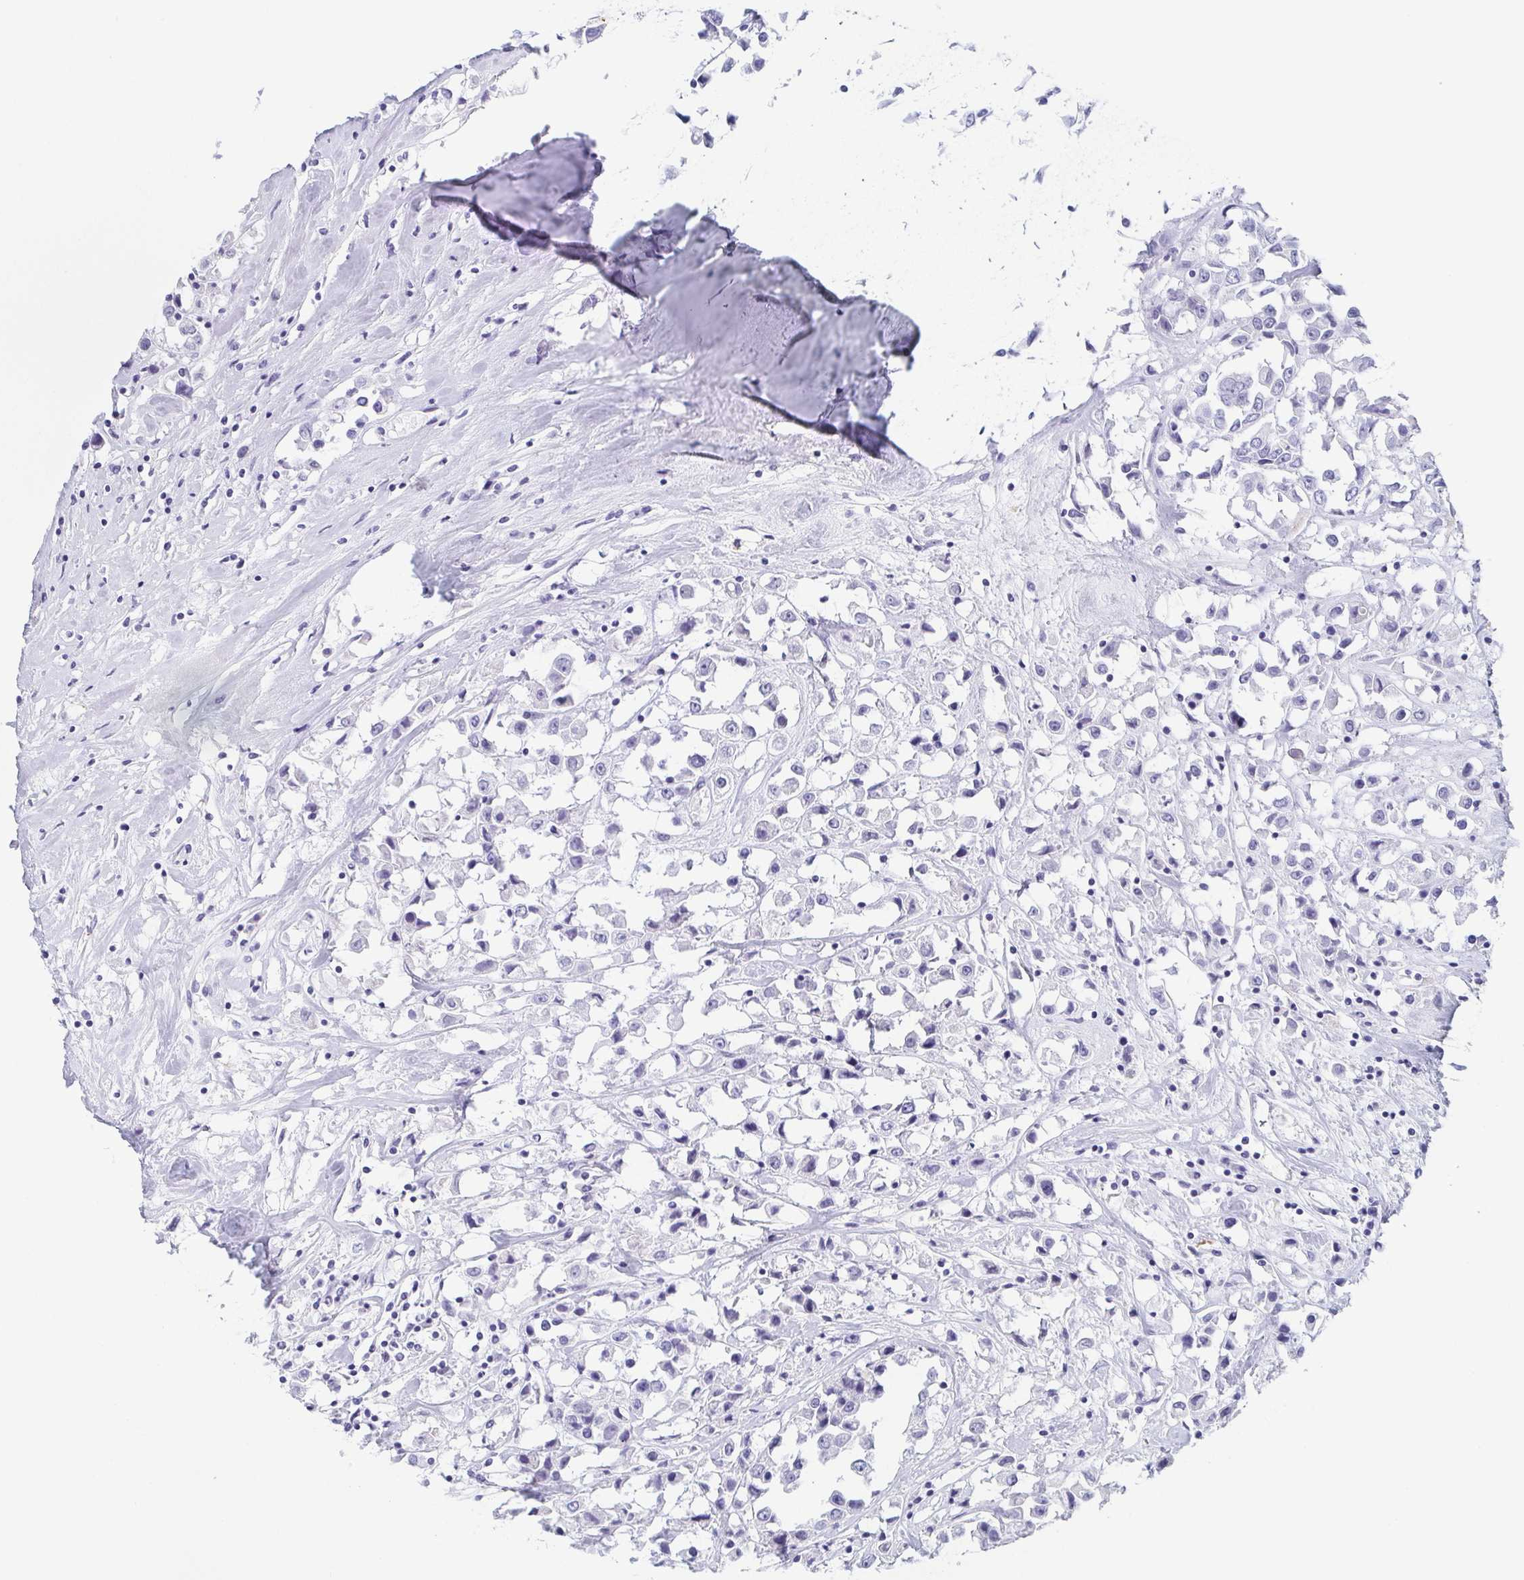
{"staining": {"intensity": "negative", "quantity": "none", "location": "none"}, "tissue": "breast cancer", "cell_type": "Tumor cells", "image_type": "cancer", "snomed": [{"axis": "morphology", "description": "Duct carcinoma"}, {"axis": "topography", "description": "Breast"}], "caption": "A high-resolution photomicrograph shows IHC staining of breast cancer (infiltrating ductal carcinoma), which demonstrates no significant staining in tumor cells.", "gene": "REG4", "patient": {"sex": "female", "age": 61}}